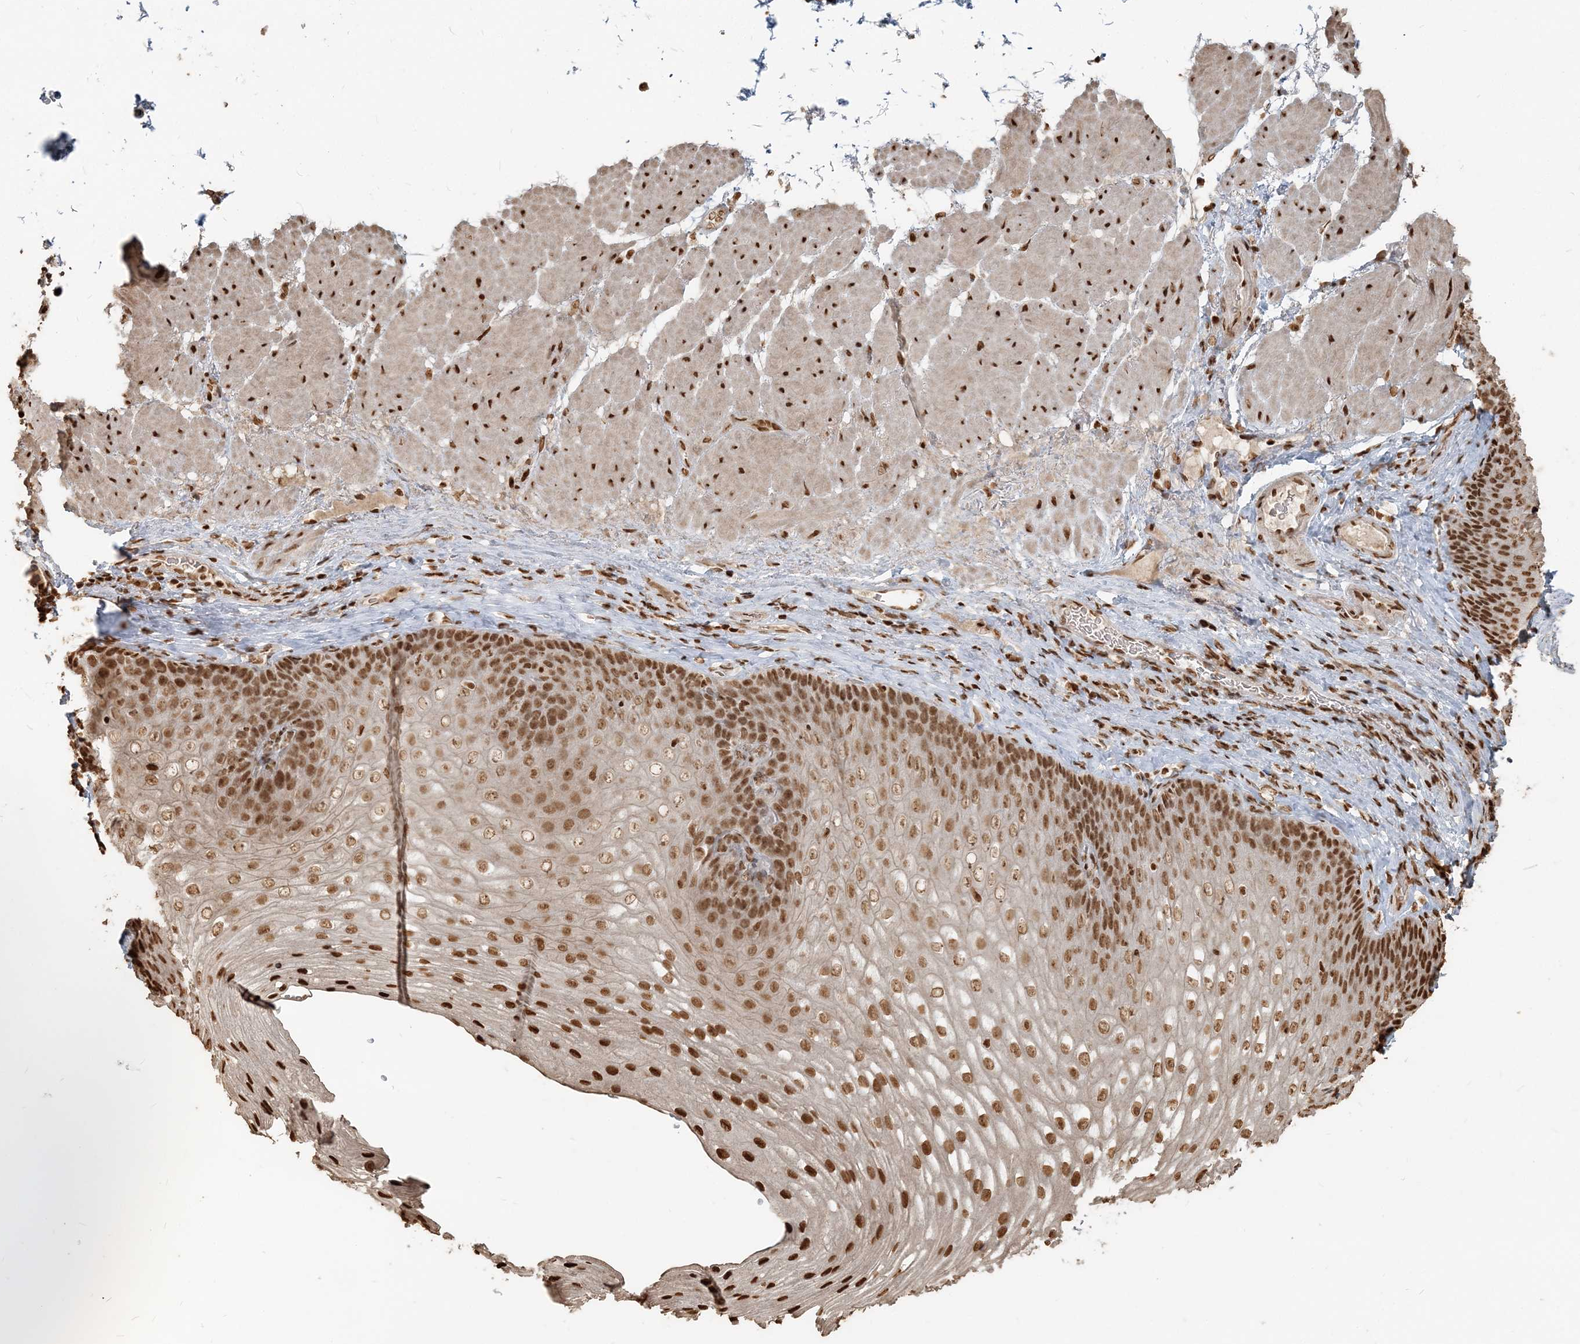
{"staining": {"intensity": "moderate", "quantity": ">75%", "location": "nuclear"}, "tissue": "esophagus", "cell_type": "Squamous epithelial cells", "image_type": "normal", "snomed": [{"axis": "morphology", "description": "Normal tissue, NOS"}, {"axis": "topography", "description": "Esophagus"}], "caption": "Protein expression analysis of unremarkable human esophagus reveals moderate nuclear positivity in approximately >75% of squamous epithelial cells.", "gene": "H3", "patient": {"sex": "female", "age": 66}}